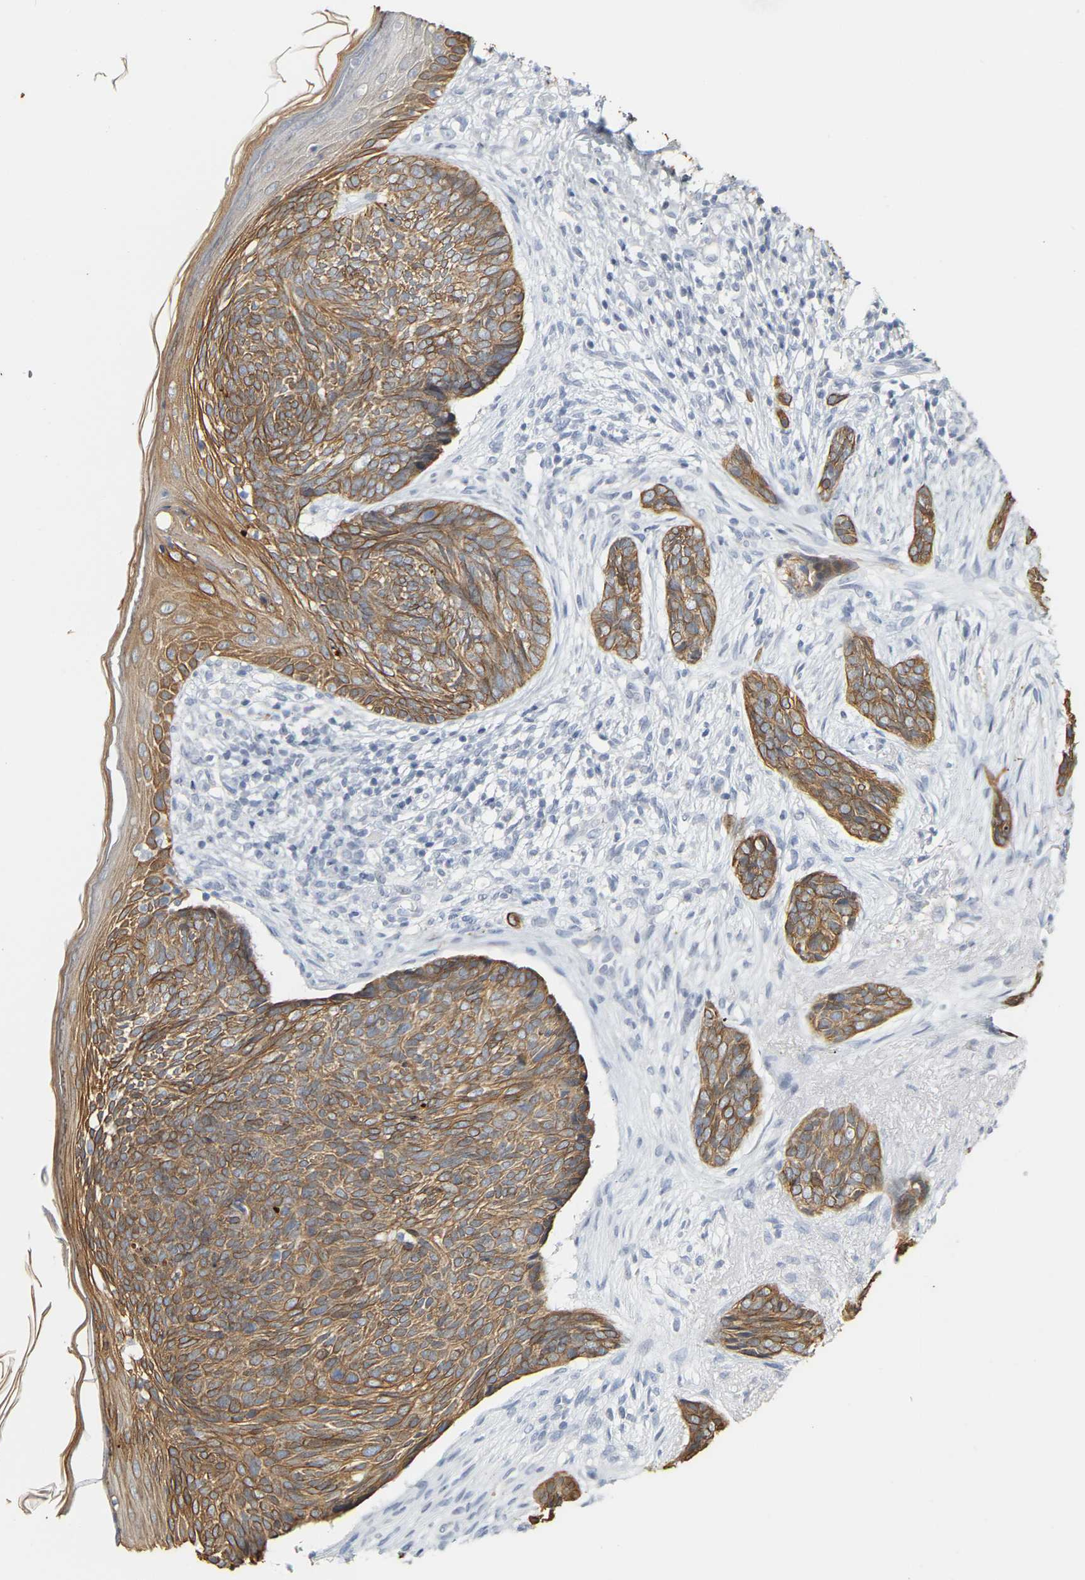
{"staining": {"intensity": "moderate", "quantity": ">75%", "location": "cytoplasmic/membranous"}, "tissue": "skin cancer", "cell_type": "Tumor cells", "image_type": "cancer", "snomed": [{"axis": "morphology", "description": "Basal cell carcinoma"}, {"axis": "topography", "description": "Skin"}], "caption": "Brown immunohistochemical staining in human skin cancer shows moderate cytoplasmic/membranous positivity in approximately >75% of tumor cells. Nuclei are stained in blue.", "gene": "KRT76", "patient": {"sex": "female", "age": 84}}